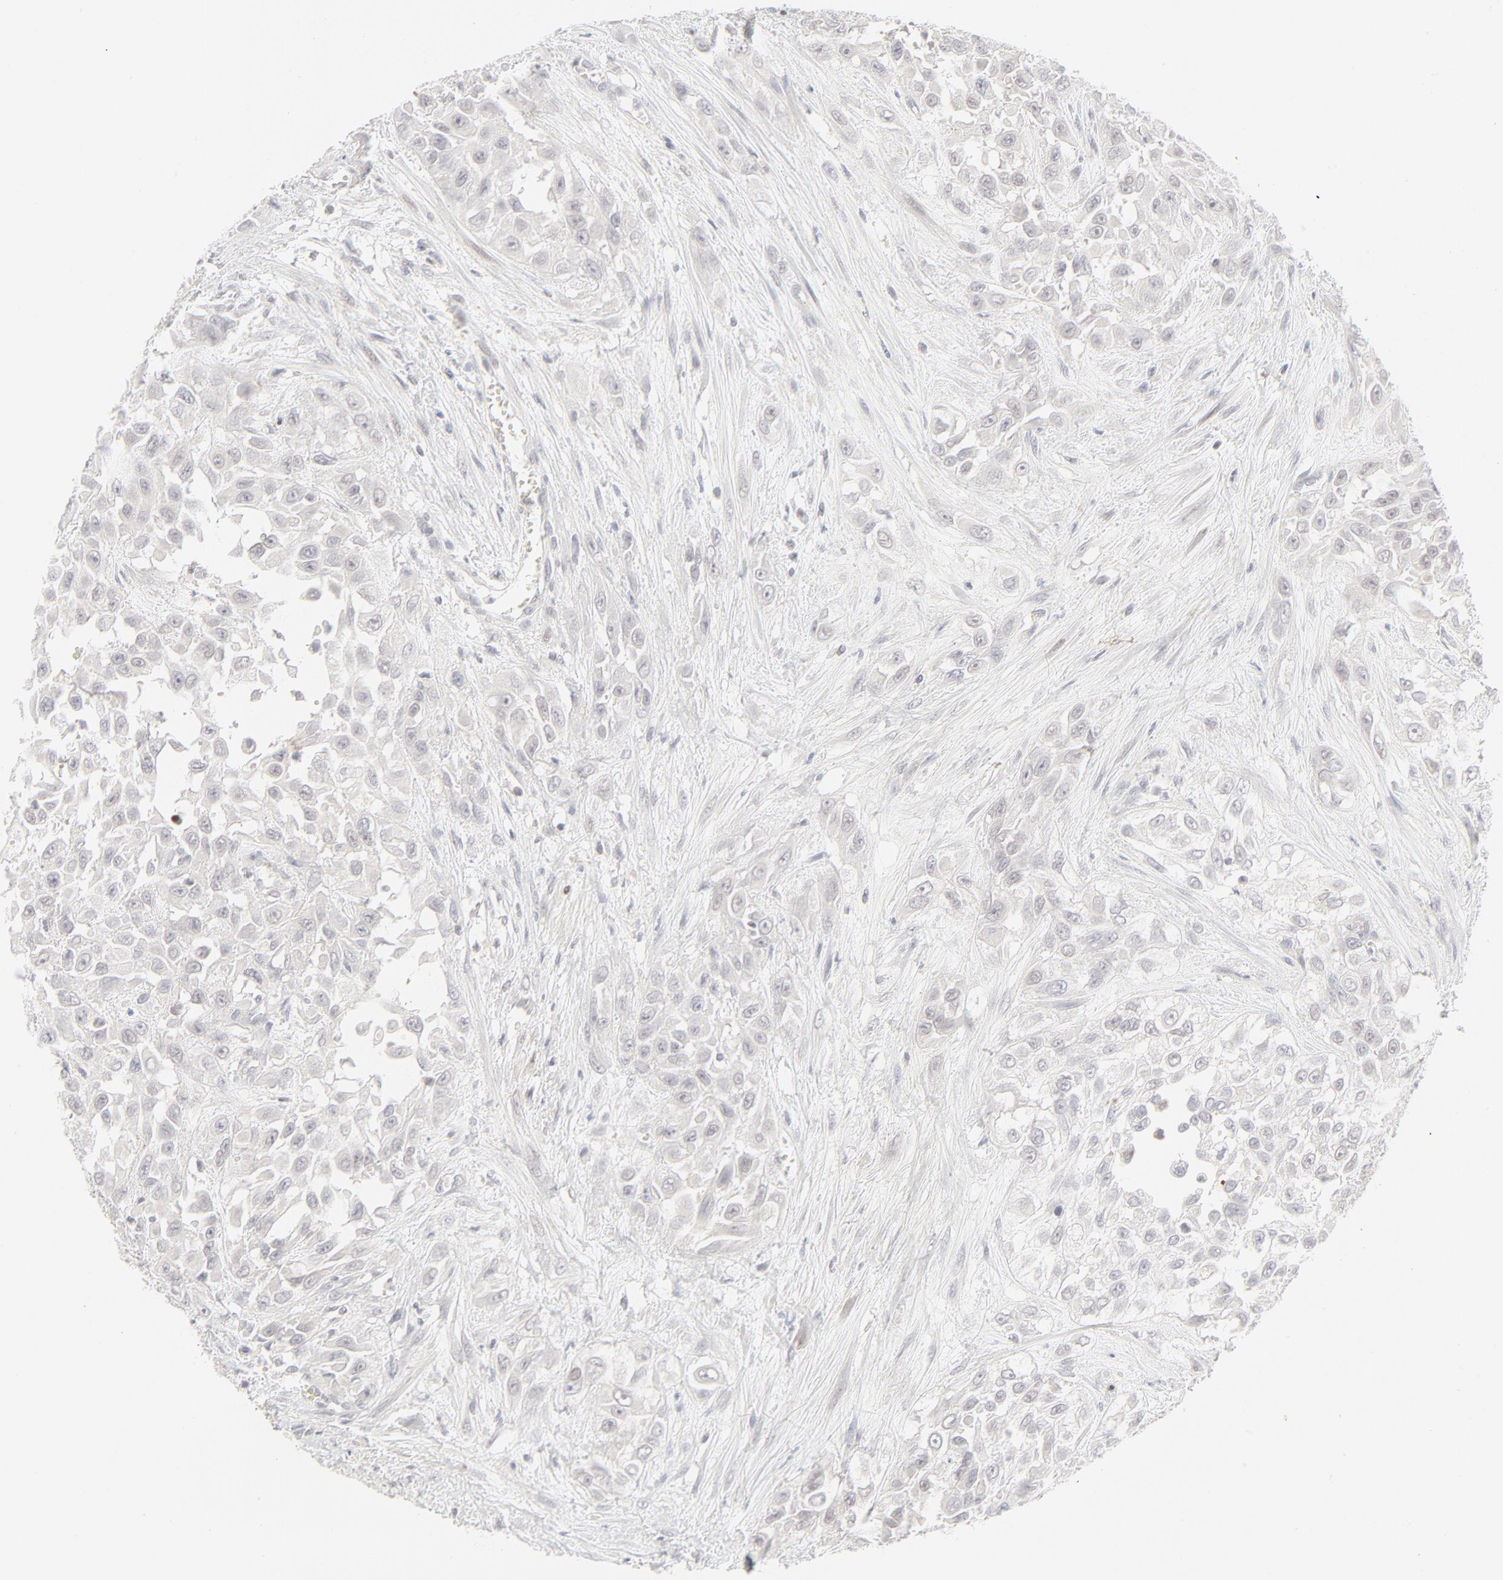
{"staining": {"intensity": "negative", "quantity": "none", "location": "none"}, "tissue": "urothelial cancer", "cell_type": "Tumor cells", "image_type": "cancer", "snomed": [{"axis": "morphology", "description": "Urothelial carcinoma, High grade"}, {"axis": "topography", "description": "Urinary bladder"}], "caption": "Immunohistochemical staining of urothelial cancer exhibits no significant positivity in tumor cells. (Brightfield microscopy of DAB IHC at high magnification).", "gene": "PRKCB", "patient": {"sex": "male", "age": 57}}